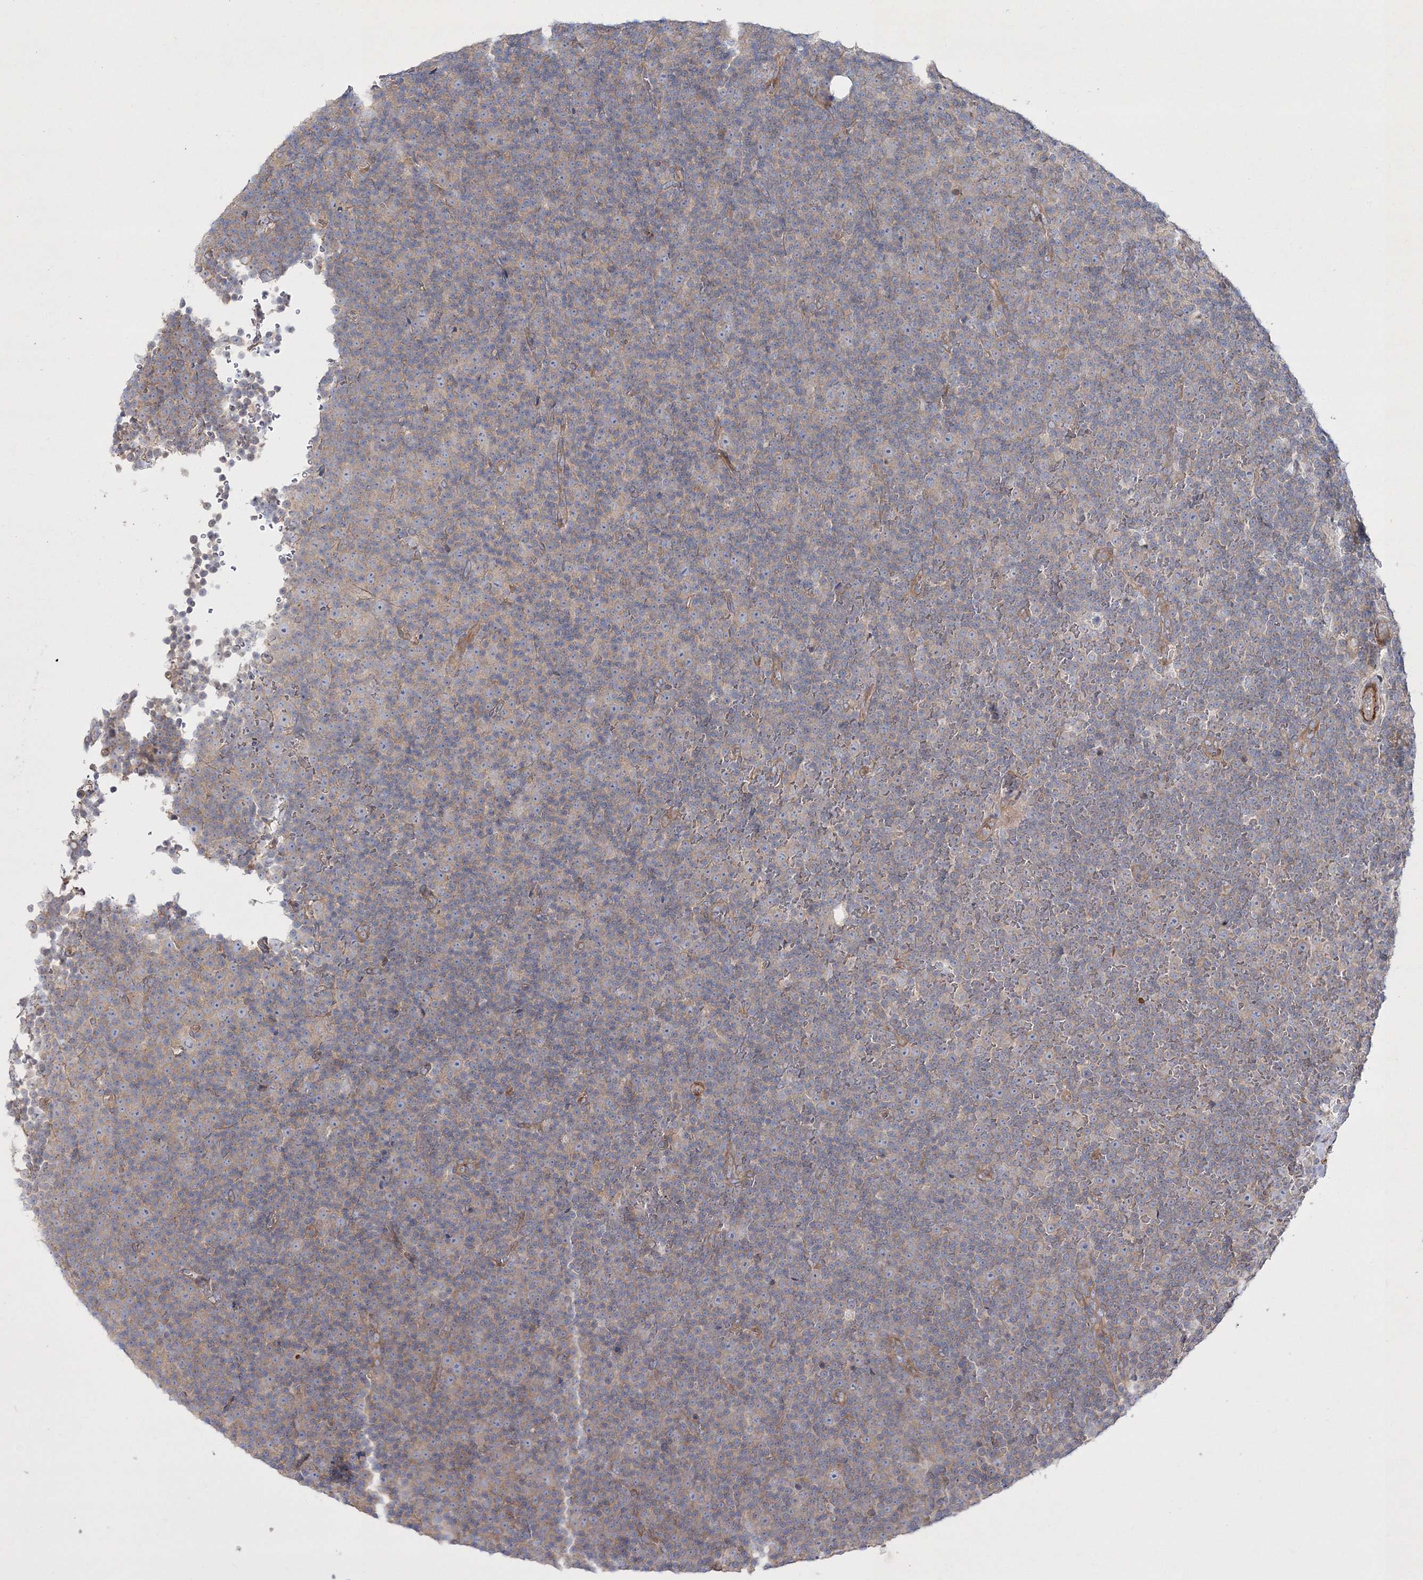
{"staining": {"intensity": "negative", "quantity": "none", "location": "none"}, "tissue": "lymphoma", "cell_type": "Tumor cells", "image_type": "cancer", "snomed": [{"axis": "morphology", "description": "Malignant lymphoma, non-Hodgkin's type, Low grade"}, {"axis": "topography", "description": "Lymph node"}], "caption": "Immunohistochemistry micrograph of neoplastic tissue: lymphoma stained with DAB demonstrates no significant protein expression in tumor cells.", "gene": "ZSWIM6", "patient": {"sex": "female", "age": 67}}